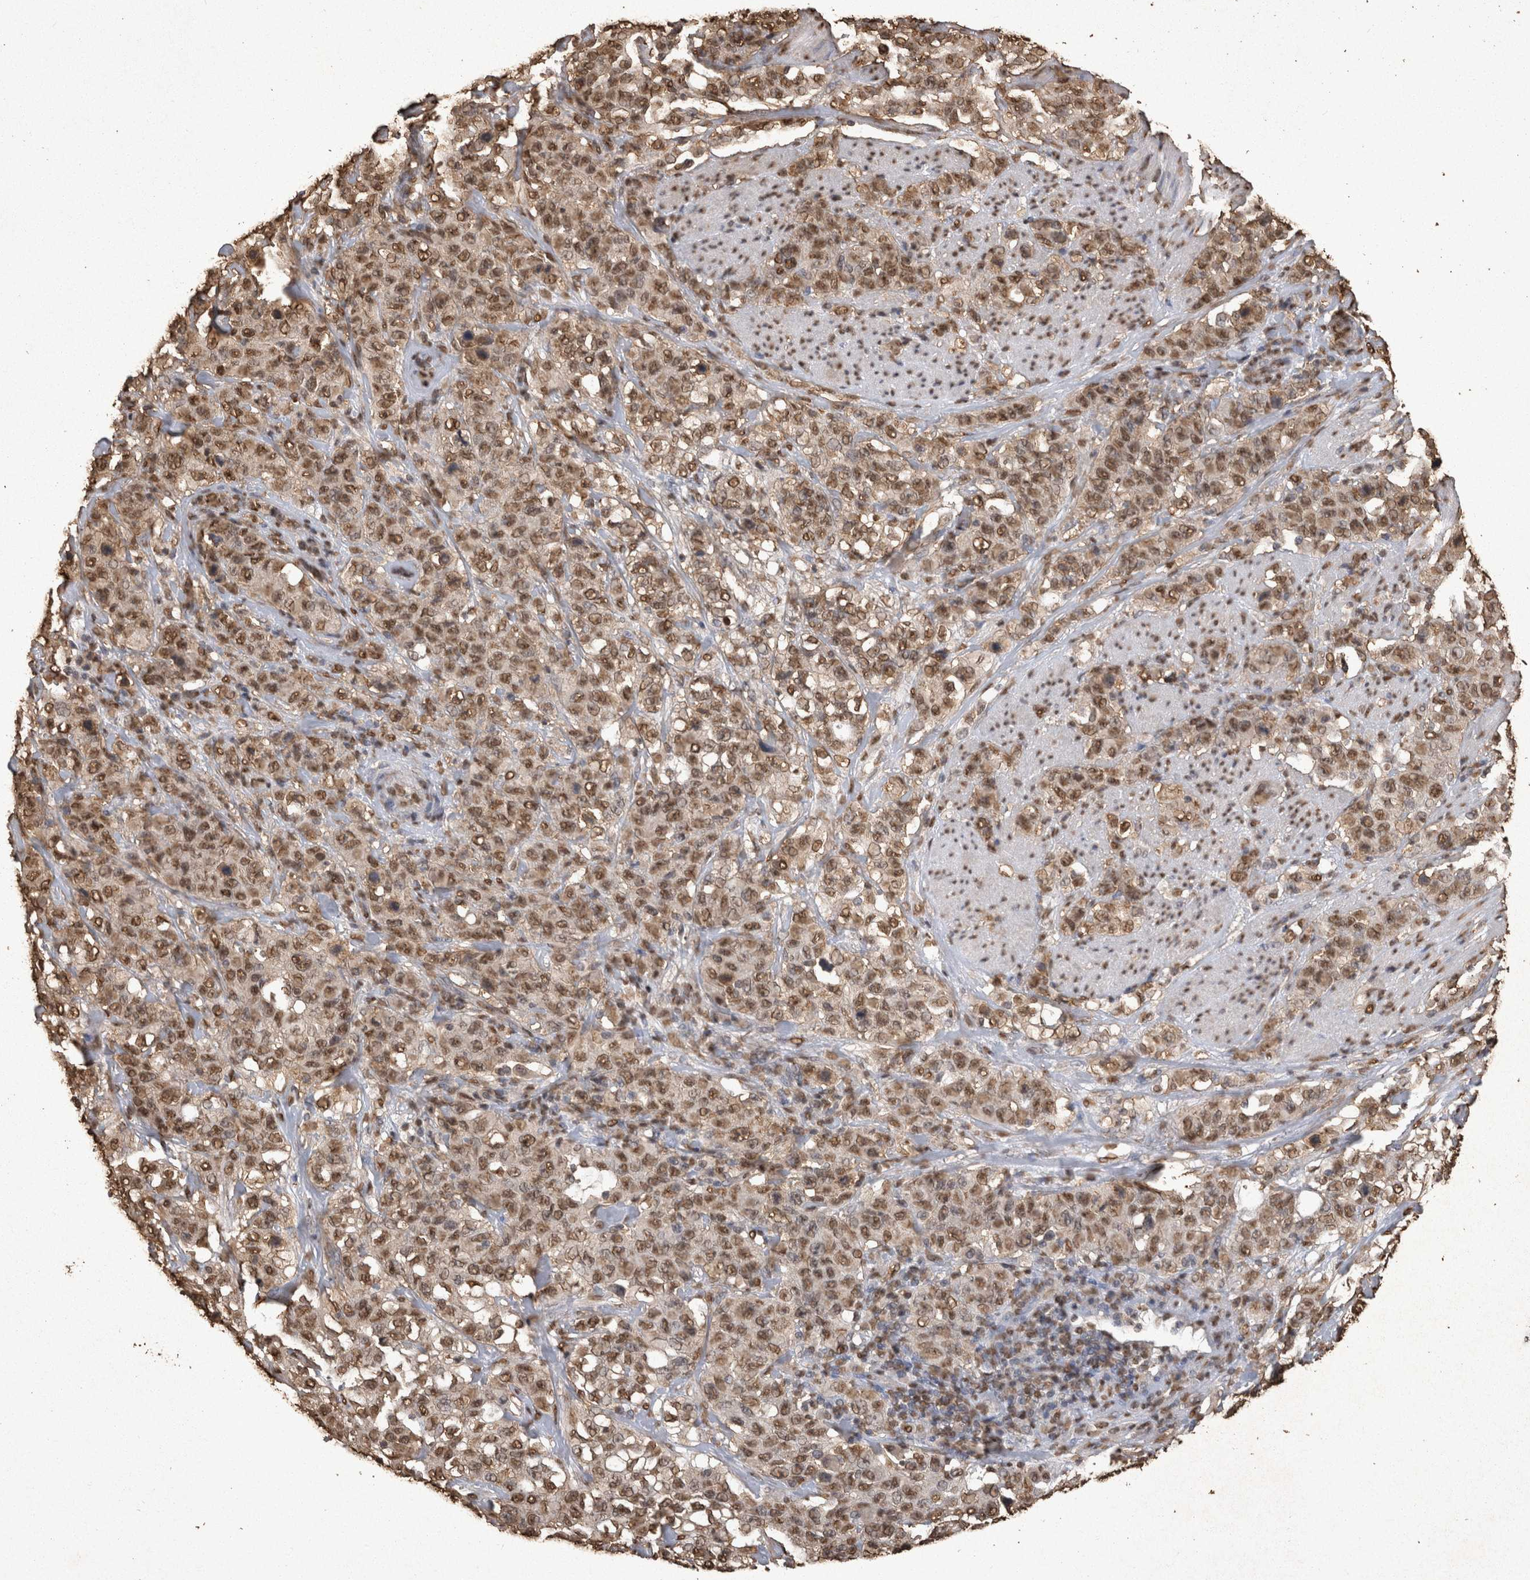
{"staining": {"intensity": "moderate", "quantity": ">75%", "location": "nuclear"}, "tissue": "stomach cancer", "cell_type": "Tumor cells", "image_type": "cancer", "snomed": [{"axis": "morphology", "description": "Adenocarcinoma, NOS"}, {"axis": "topography", "description": "Stomach"}], "caption": "A brown stain highlights moderate nuclear staining of a protein in human stomach cancer tumor cells.", "gene": "OAS2", "patient": {"sex": "male", "age": 48}}